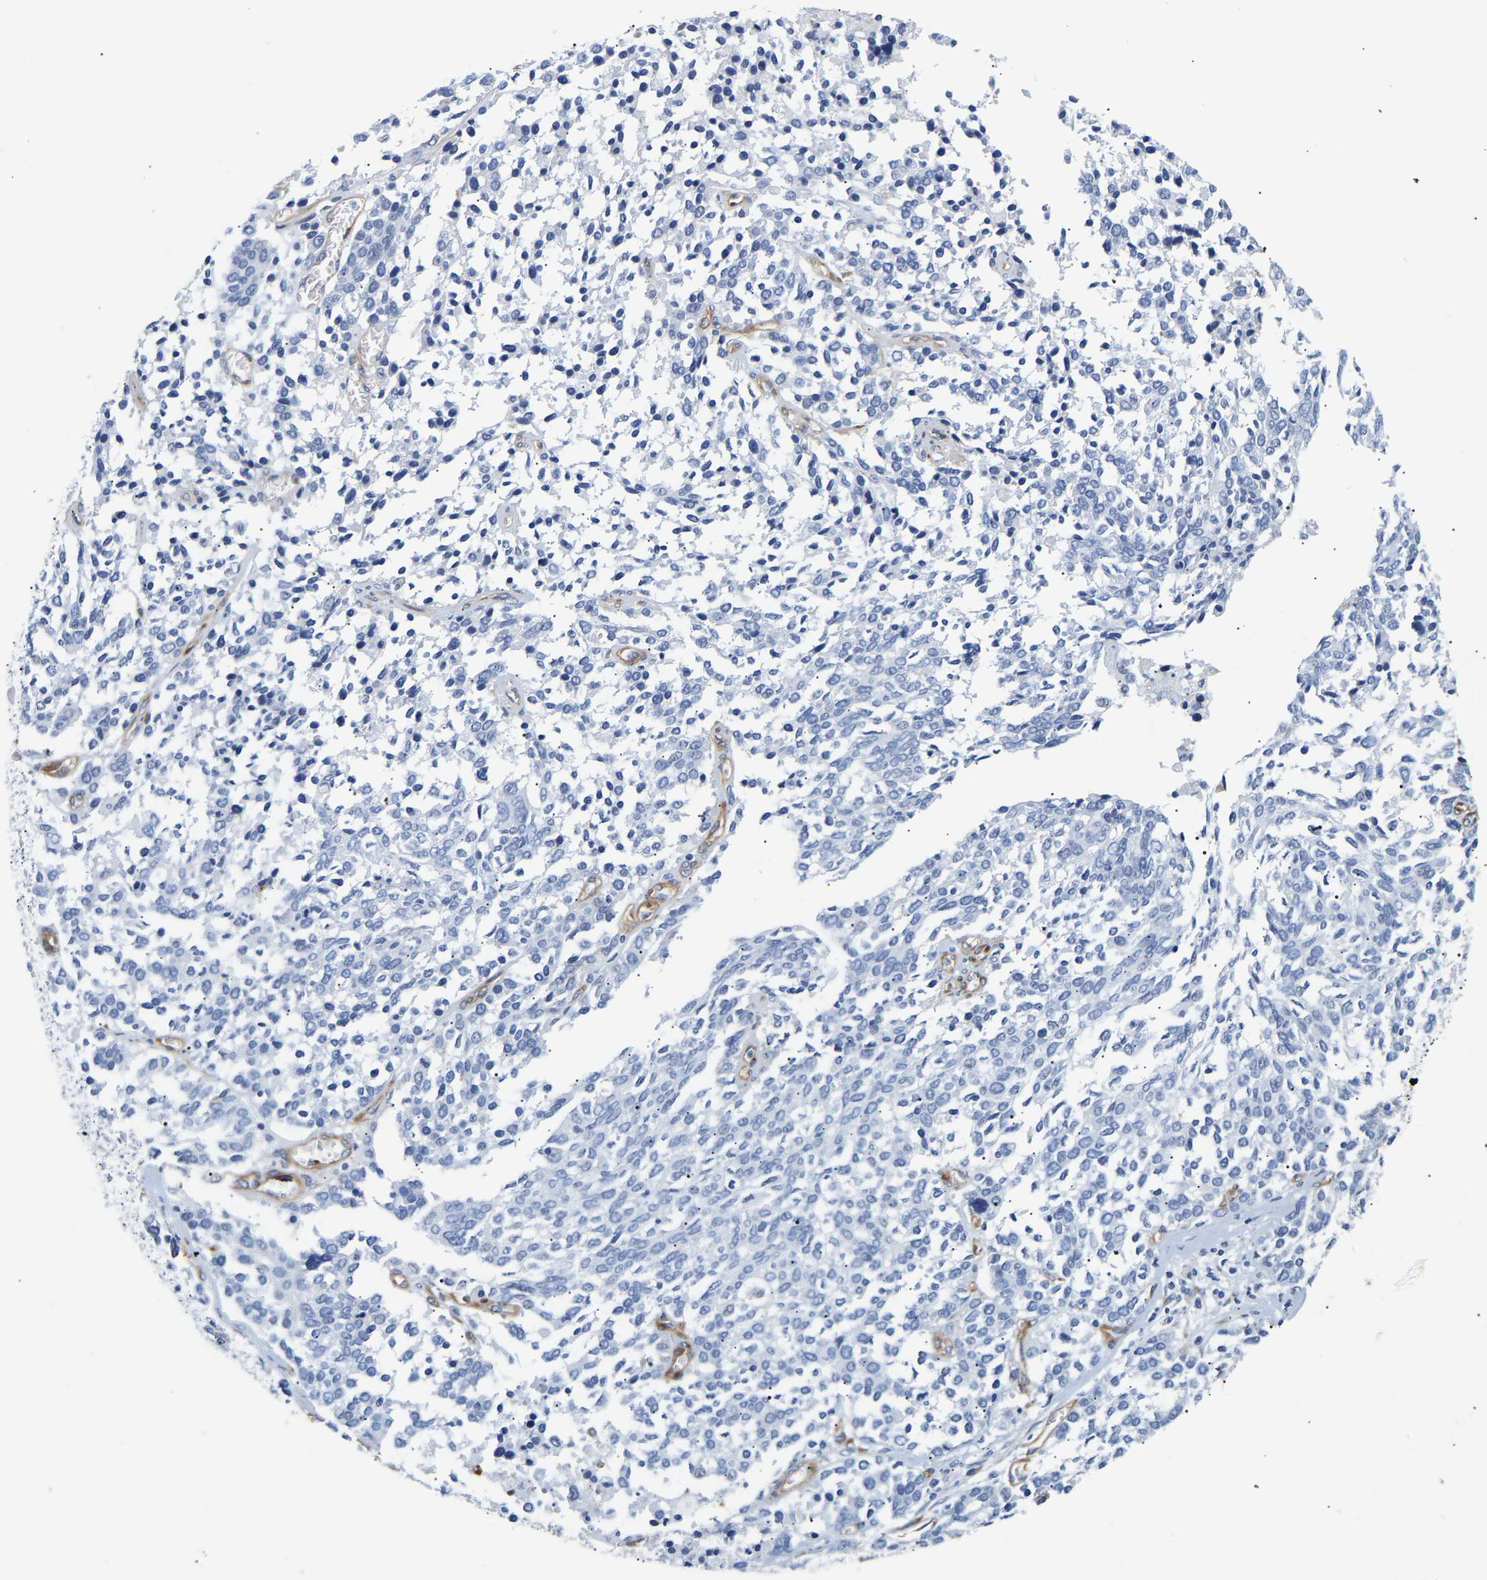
{"staining": {"intensity": "negative", "quantity": "none", "location": "none"}, "tissue": "ovarian cancer", "cell_type": "Tumor cells", "image_type": "cancer", "snomed": [{"axis": "morphology", "description": "Cystadenocarcinoma, serous, NOS"}, {"axis": "topography", "description": "Ovary"}], "caption": "The immunohistochemistry photomicrograph has no significant expression in tumor cells of ovarian cancer (serous cystadenocarcinoma) tissue.", "gene": "IGFBP7", "patient": {"sex": "female", "age": 44}}